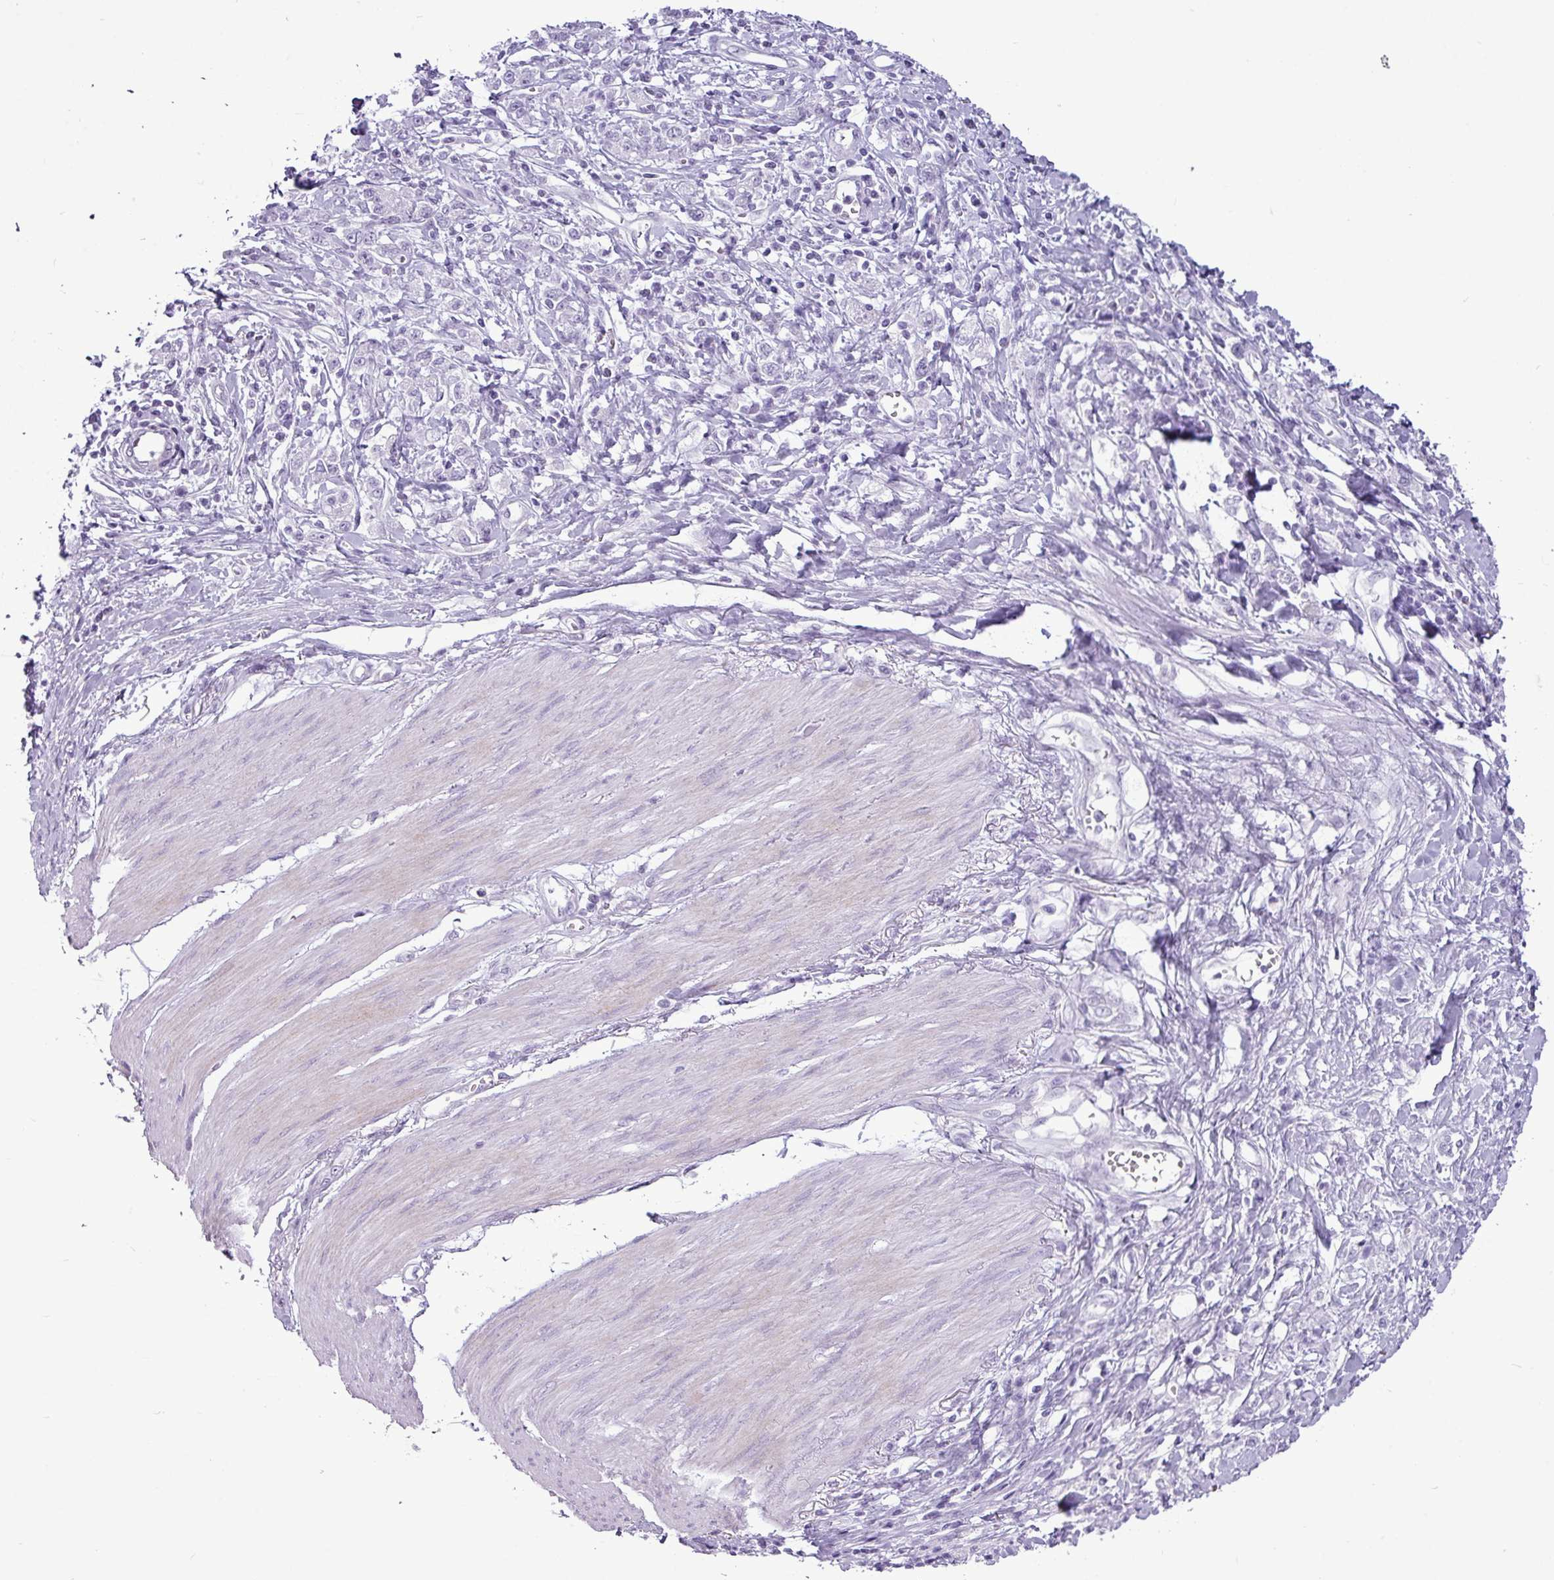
{"staining": {"intensity": "negative", "quantity": "none", "location": "none"}, "tissue": "stomach cancer", "cell_type": "Tumor cells", "image_type": "cancer", "snomed": [{"axis": "morphology", "description": "Adenocarcinoma, NOS"}, {"axis": "topography", "description": "Stomach"}], "caption": "Protein analysis of stomach adenocarcinoma displays no significant expression in tumor cells.", "gene": "AMY2A", "patient": {"sex": "female", "age": 76}}